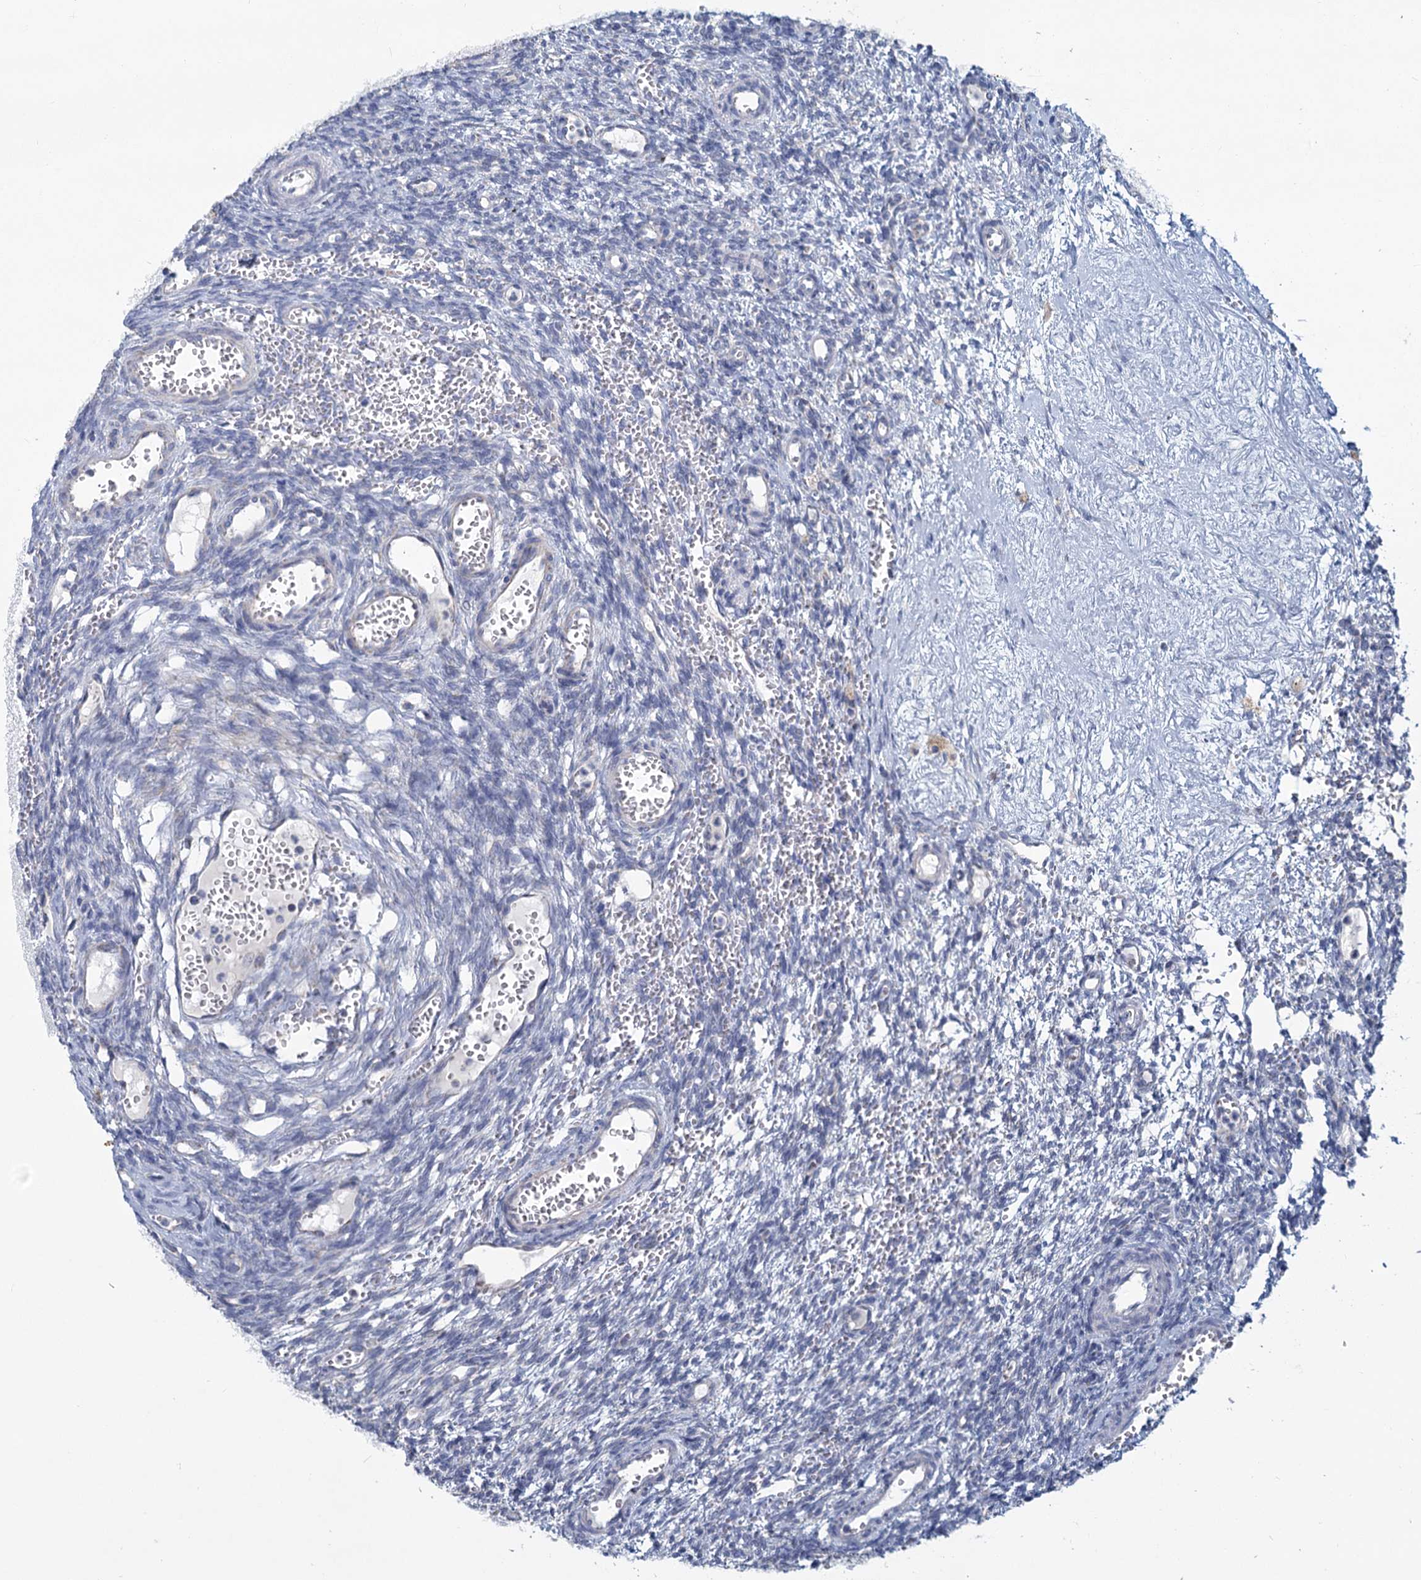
{"staining": {"intensity": "negative", "quantity": "none", "location": "none"}, "tissue": "ovary", "cell_type": "Ovarian stroma cells", "image_type": "normal", "snomed": [{"axis": "morphology", "description": "Normal tissue, NOS"}, {"axis": "topography", "description": "Ovary"}], "caption": "DAB immunohistochemical staining of normal human ovary shows no significant expression in ovarian stroma cells.", "gene": "NDUFC2", "patient": {"sex": "female", "age": 39}}